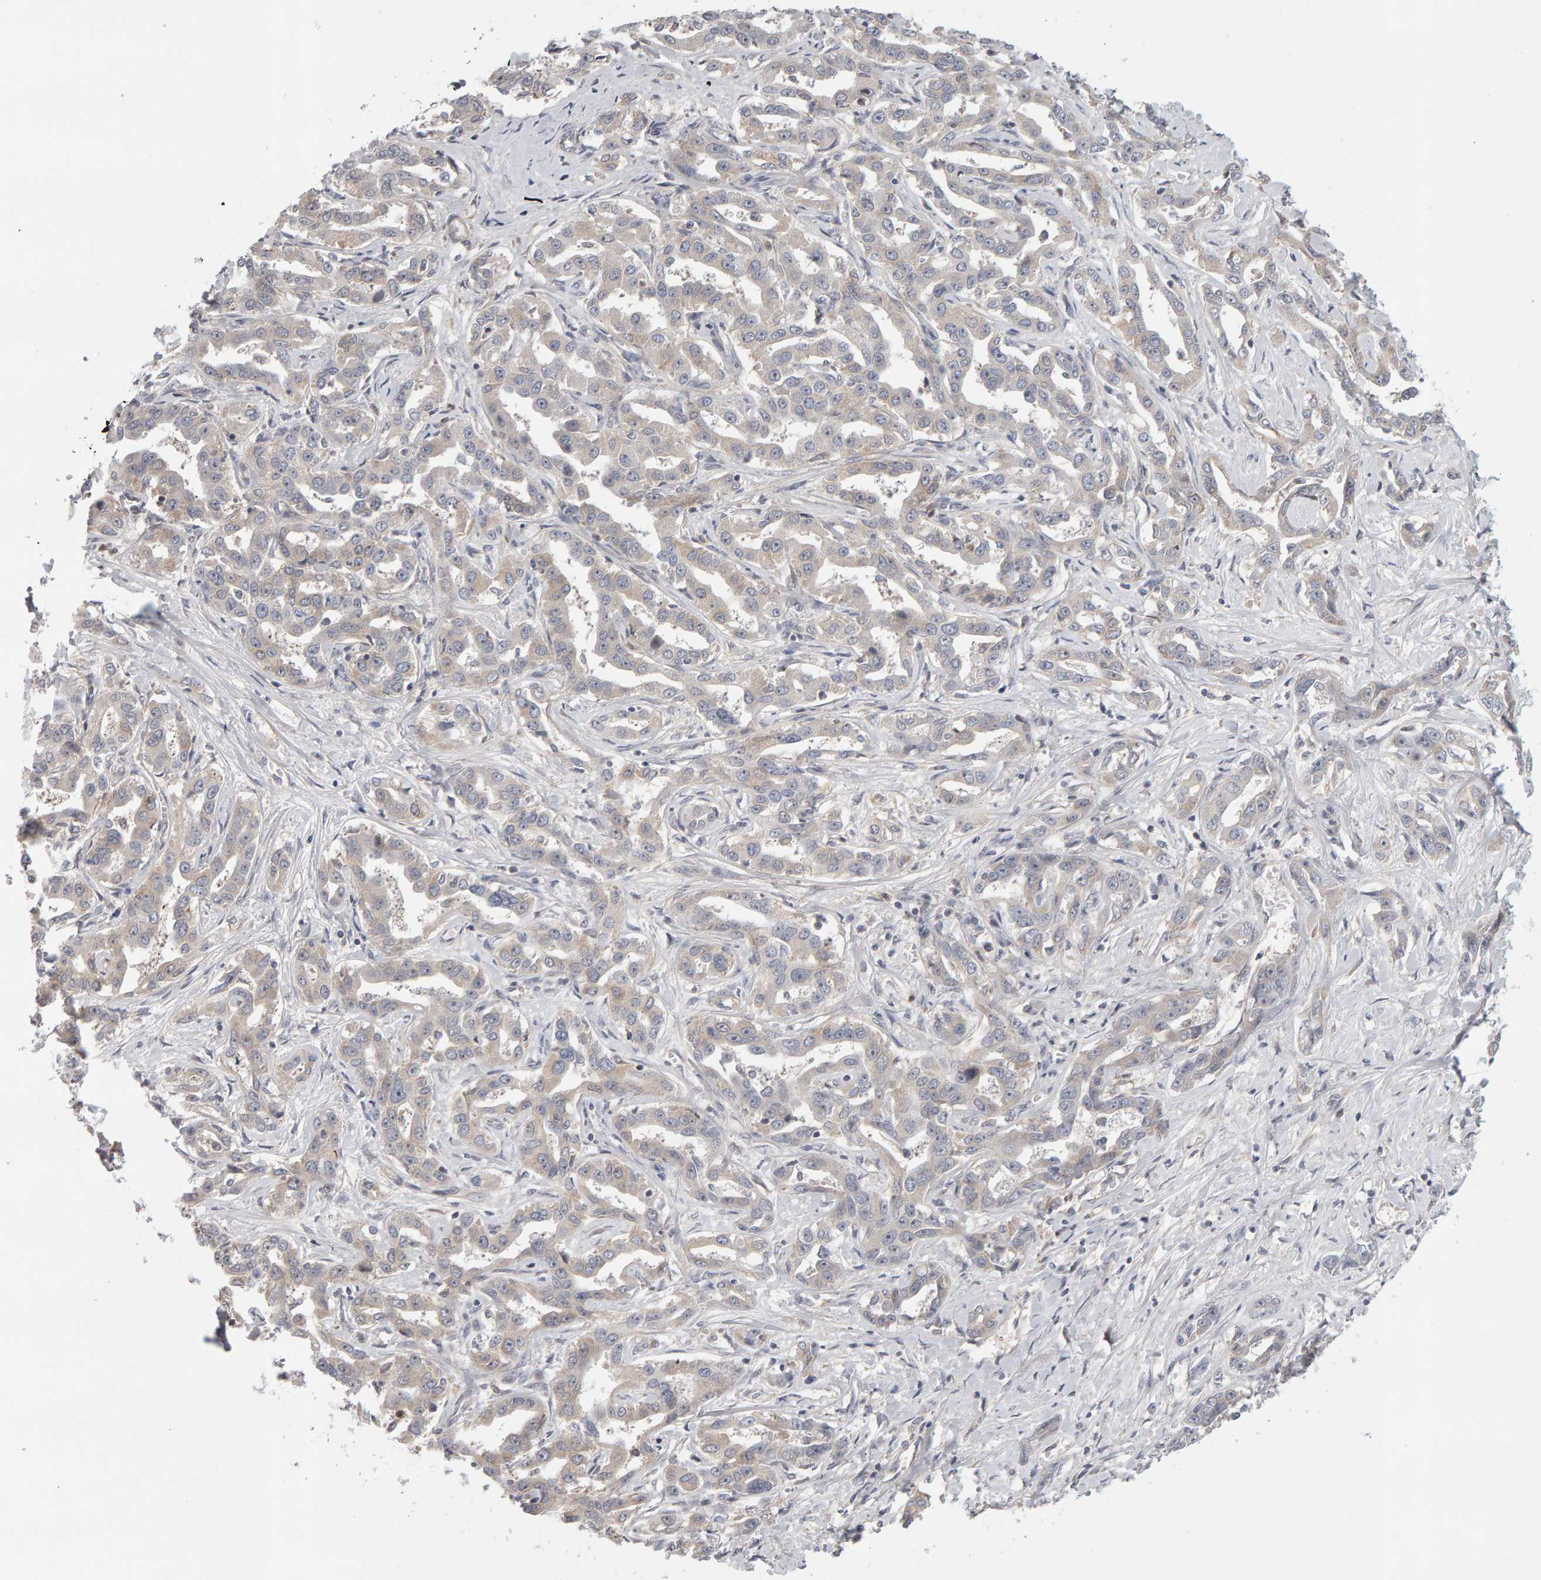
{"staining": {"intensity": "weak", "quantity": "<25%", "location": "cytoplasmic/membranous"}, "tissue": "liver cancer", "cell_type": "Tumor cells", "image_type": "cancer", "snomed": [{"axis": "morphology", "description": "Cholangiocarcinoma"}, {"axis": "topography", "description": "Liver"}], "caption": "An image of human liver cancer (cholangiocarcinoma) is negative for staining in tumor cells.", "gene": "MSRA", "patient": {"sex": "male", "age": 59}}